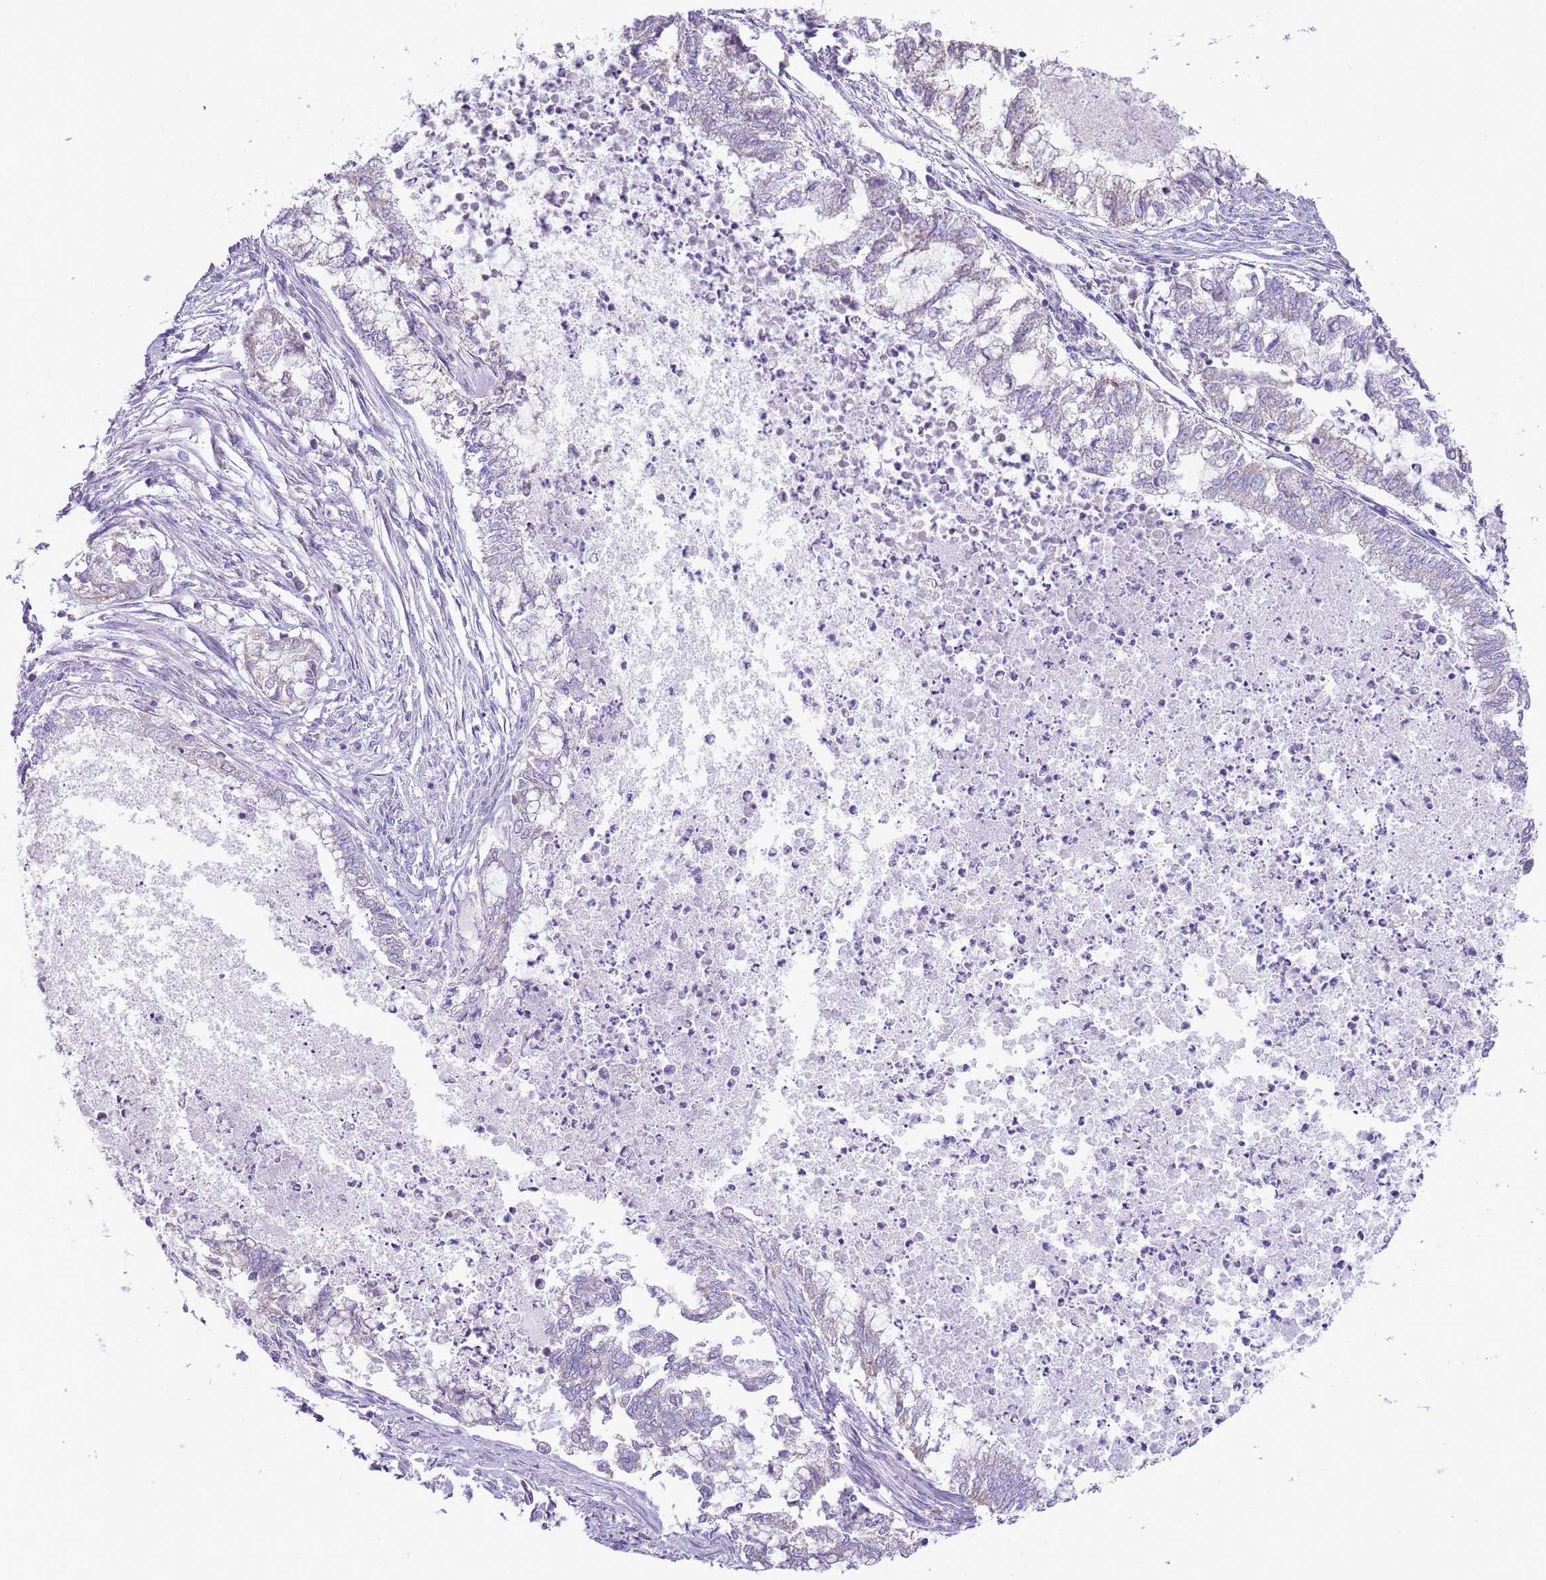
{"staining": {"intensity": "weak", "quantity": "<25%", "location": "cytoplasmic/membranous"}, "tissue": "endometrial cancer", "cell_type": "Tumor cells", "image_type": "cancer", "snomed": [{"axis": "morphology", "description": "Adenocarcinoma, NOS"}, {"axis": "topography", "description": "Endometrium"}], "caption": "There is no significant staining in tumor cells of endometrial cancer (adenocarcinoma).", "gene": "OAZ2", "patient": {"sex": "female", "age": 79}}